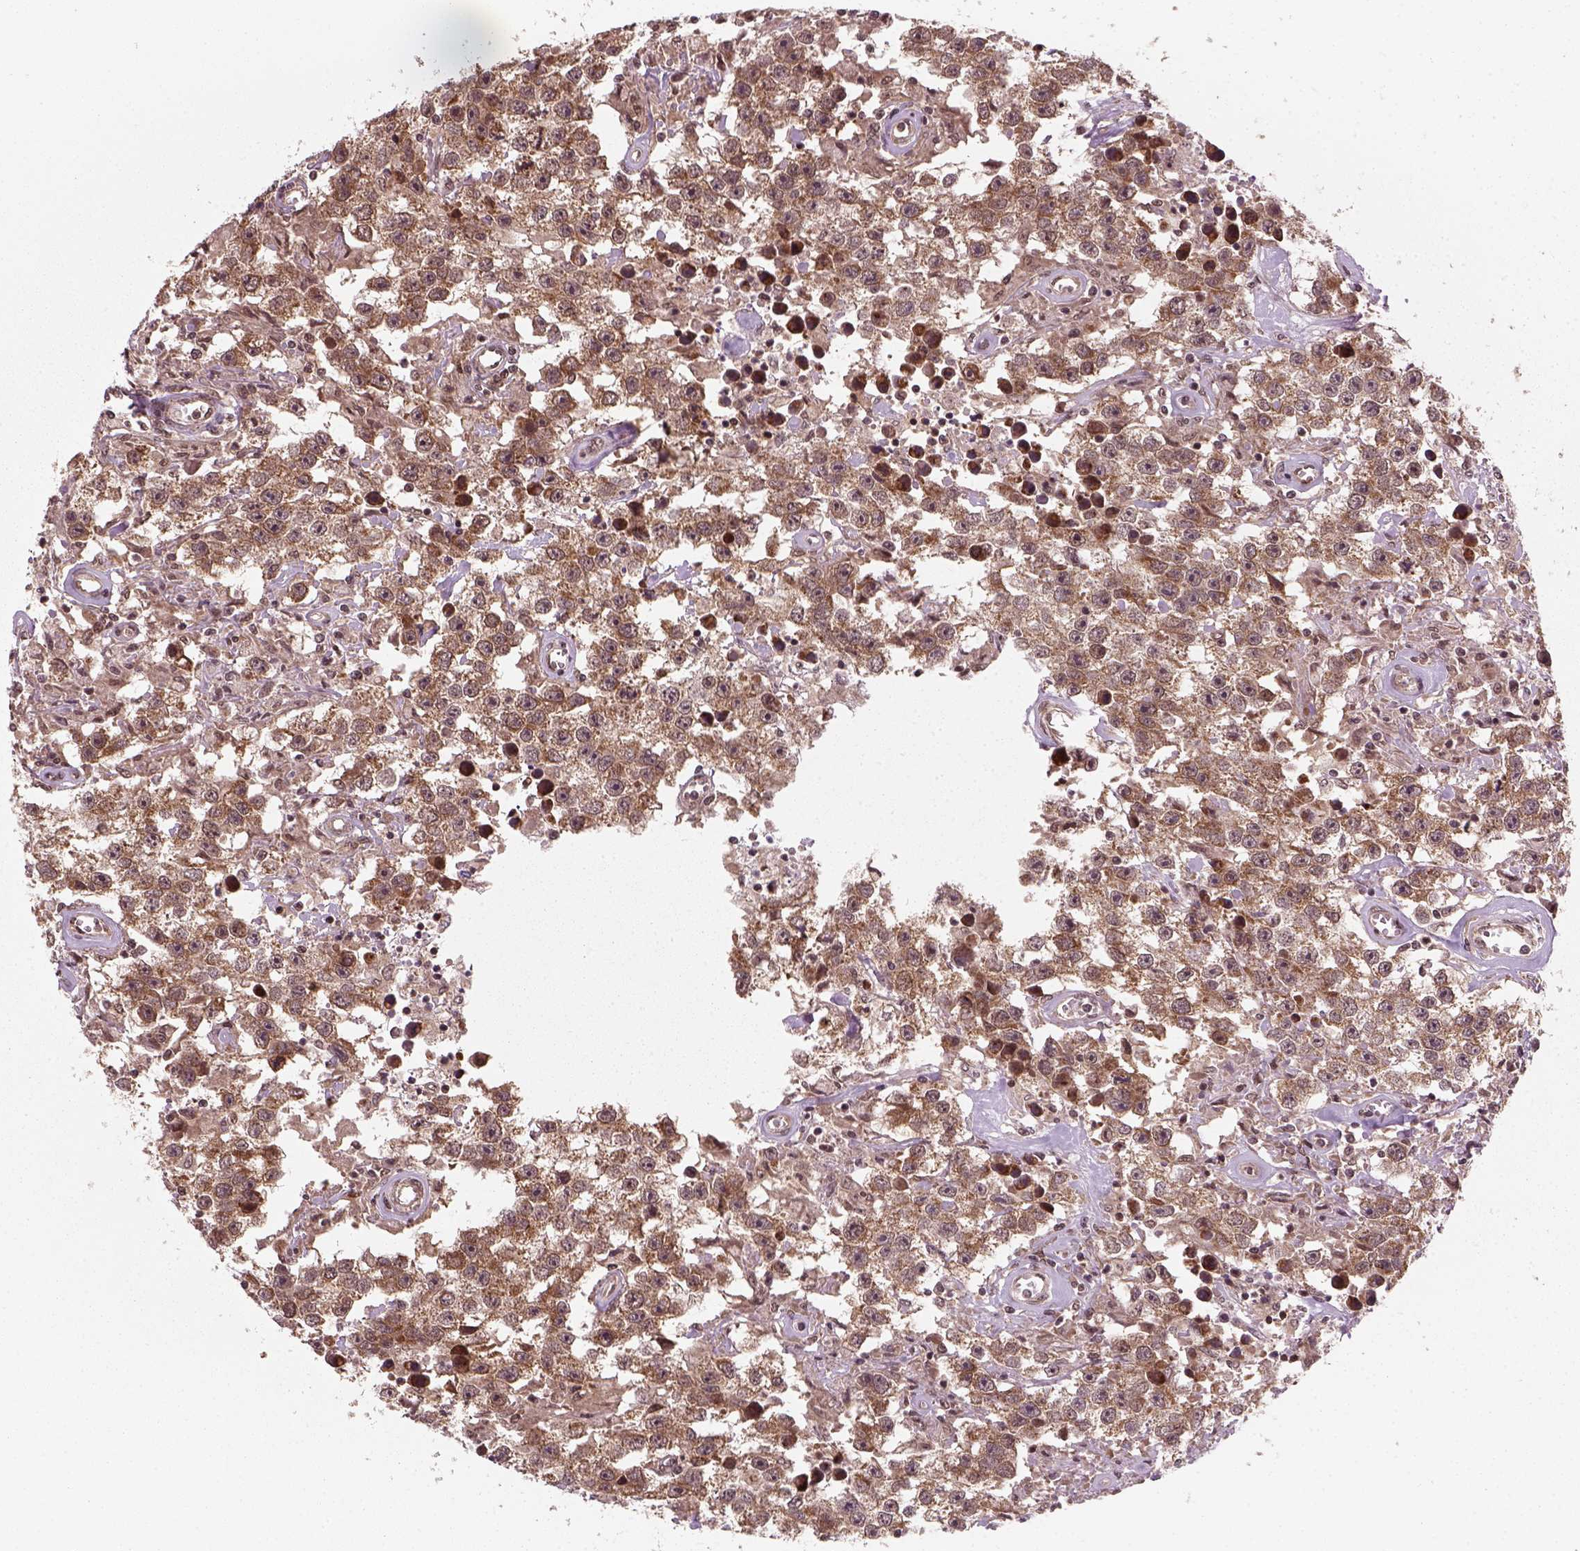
{"staining": {"intensity": "moderate", "quantity": ">75%", "location": "cytoplasmic/membranous"}, "tissue": "testis cancer", "cell_type": "Tumor cells", "image_type": "cancer", "snomed": [{"axis": "morphology", "description": "Seminoma, NOS"}, {"axis": "topography", "description": "Testis"}], "caption": "A brown stain highlights moderate cytoplasmic/membranous expression of a protein in human testis cancer tumor cells.", "gene": "NUDT9", "patient": {"sex": "male", "age": 43}}